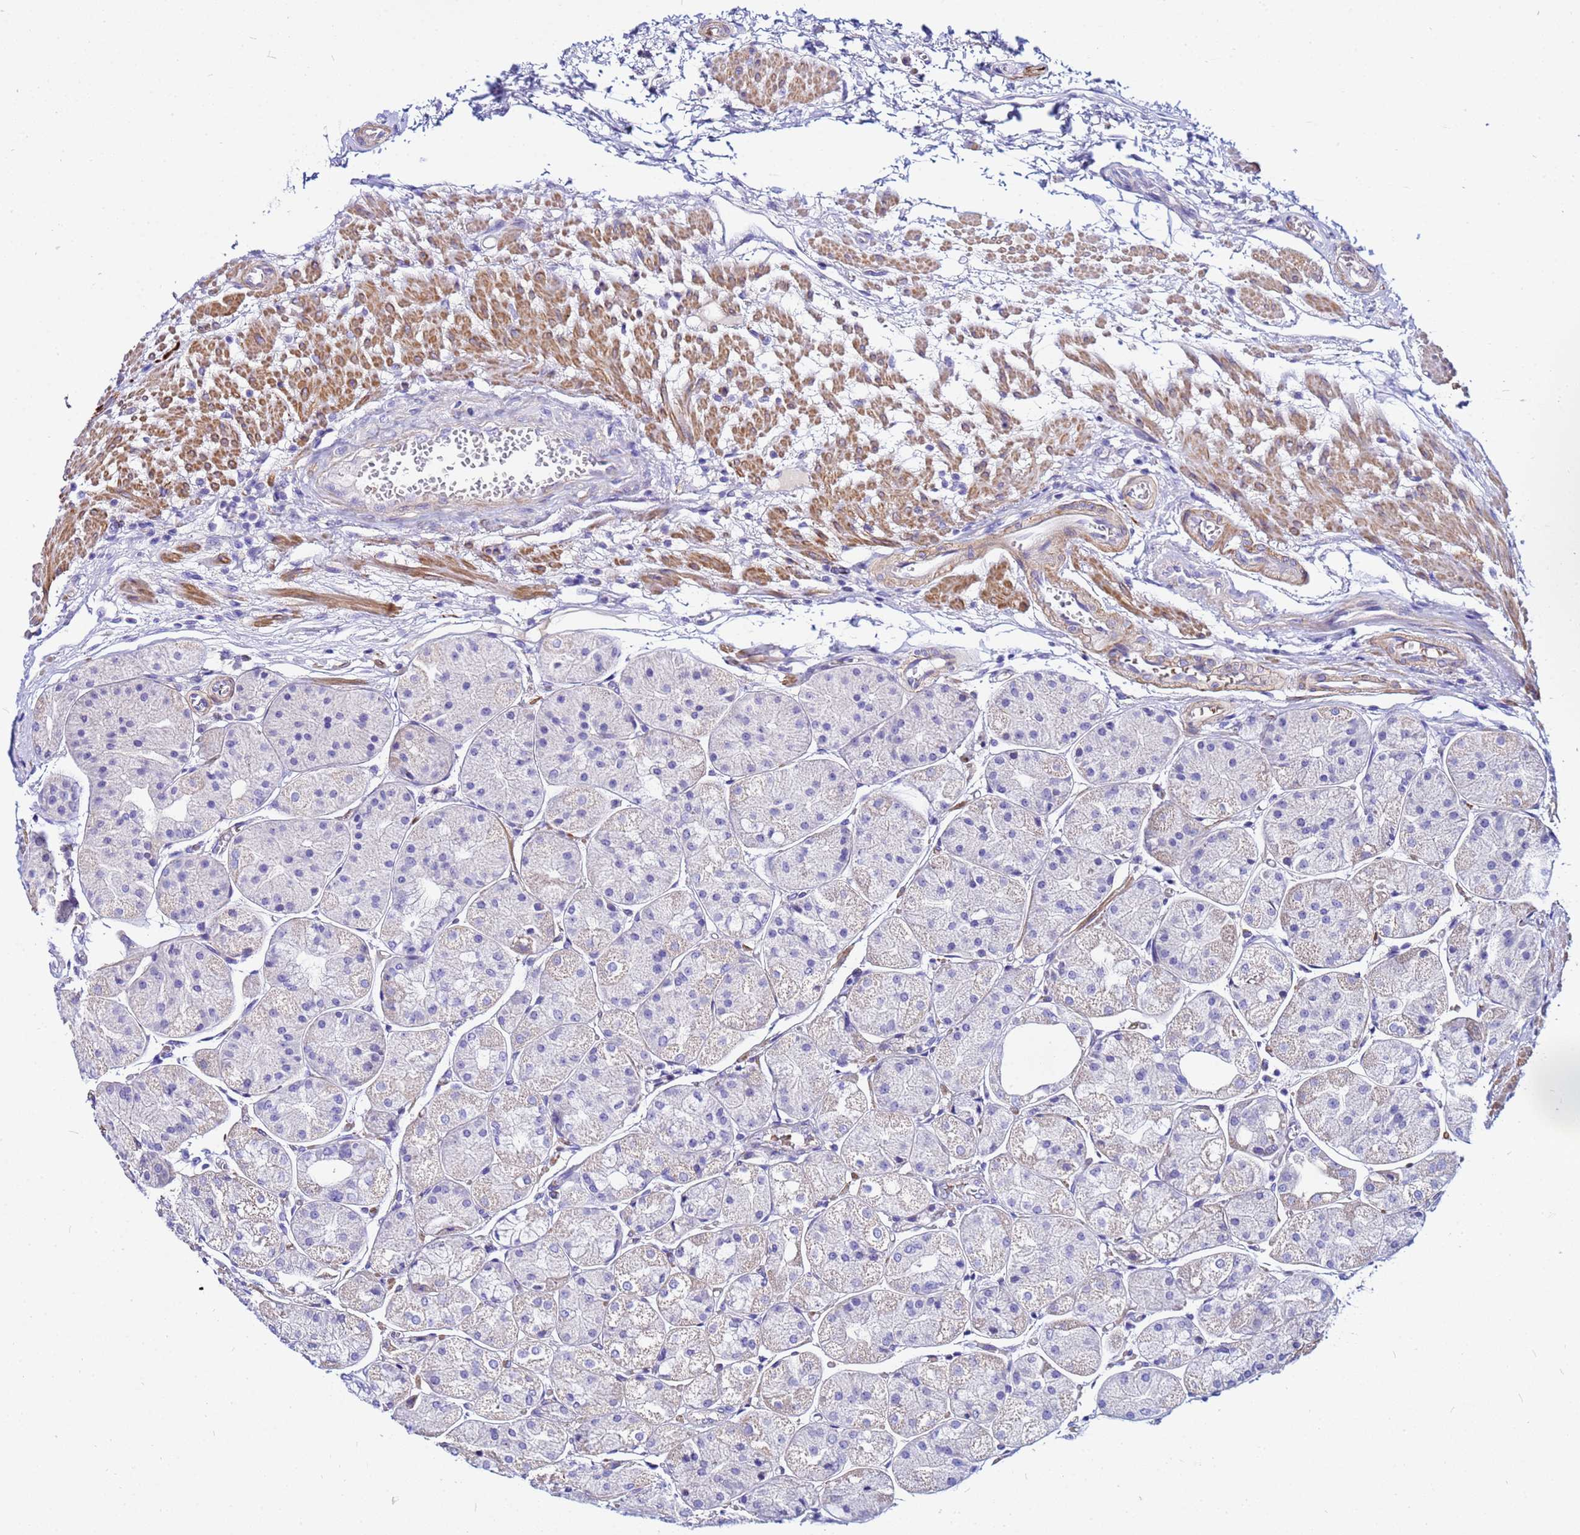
{"staining": {"intensity": "negative", "quantity": "none", "location": "none"}, "tissue": "stomach", "cell_type": "Glandular cells", "image_type": "normal", "snomed": [{"axis": "morphology", "description": "Normal tissue, NOS"}, {"axis": "topography", "description": "Stomach, upper"}], "caption": "This is a photomicrograph of immunohistochemistry (IHC) staining of normal stomach, which shows no positivity in glandular cells. The staining was performed using DAB (3,3'-diaminobenzidine) to visualize the protein expression in brown, while the nuclei were stained in blue with hematoxylin (Magnification: 20x).", "gene": "USP18", "patient": {"sex": "male", "age": 72}}